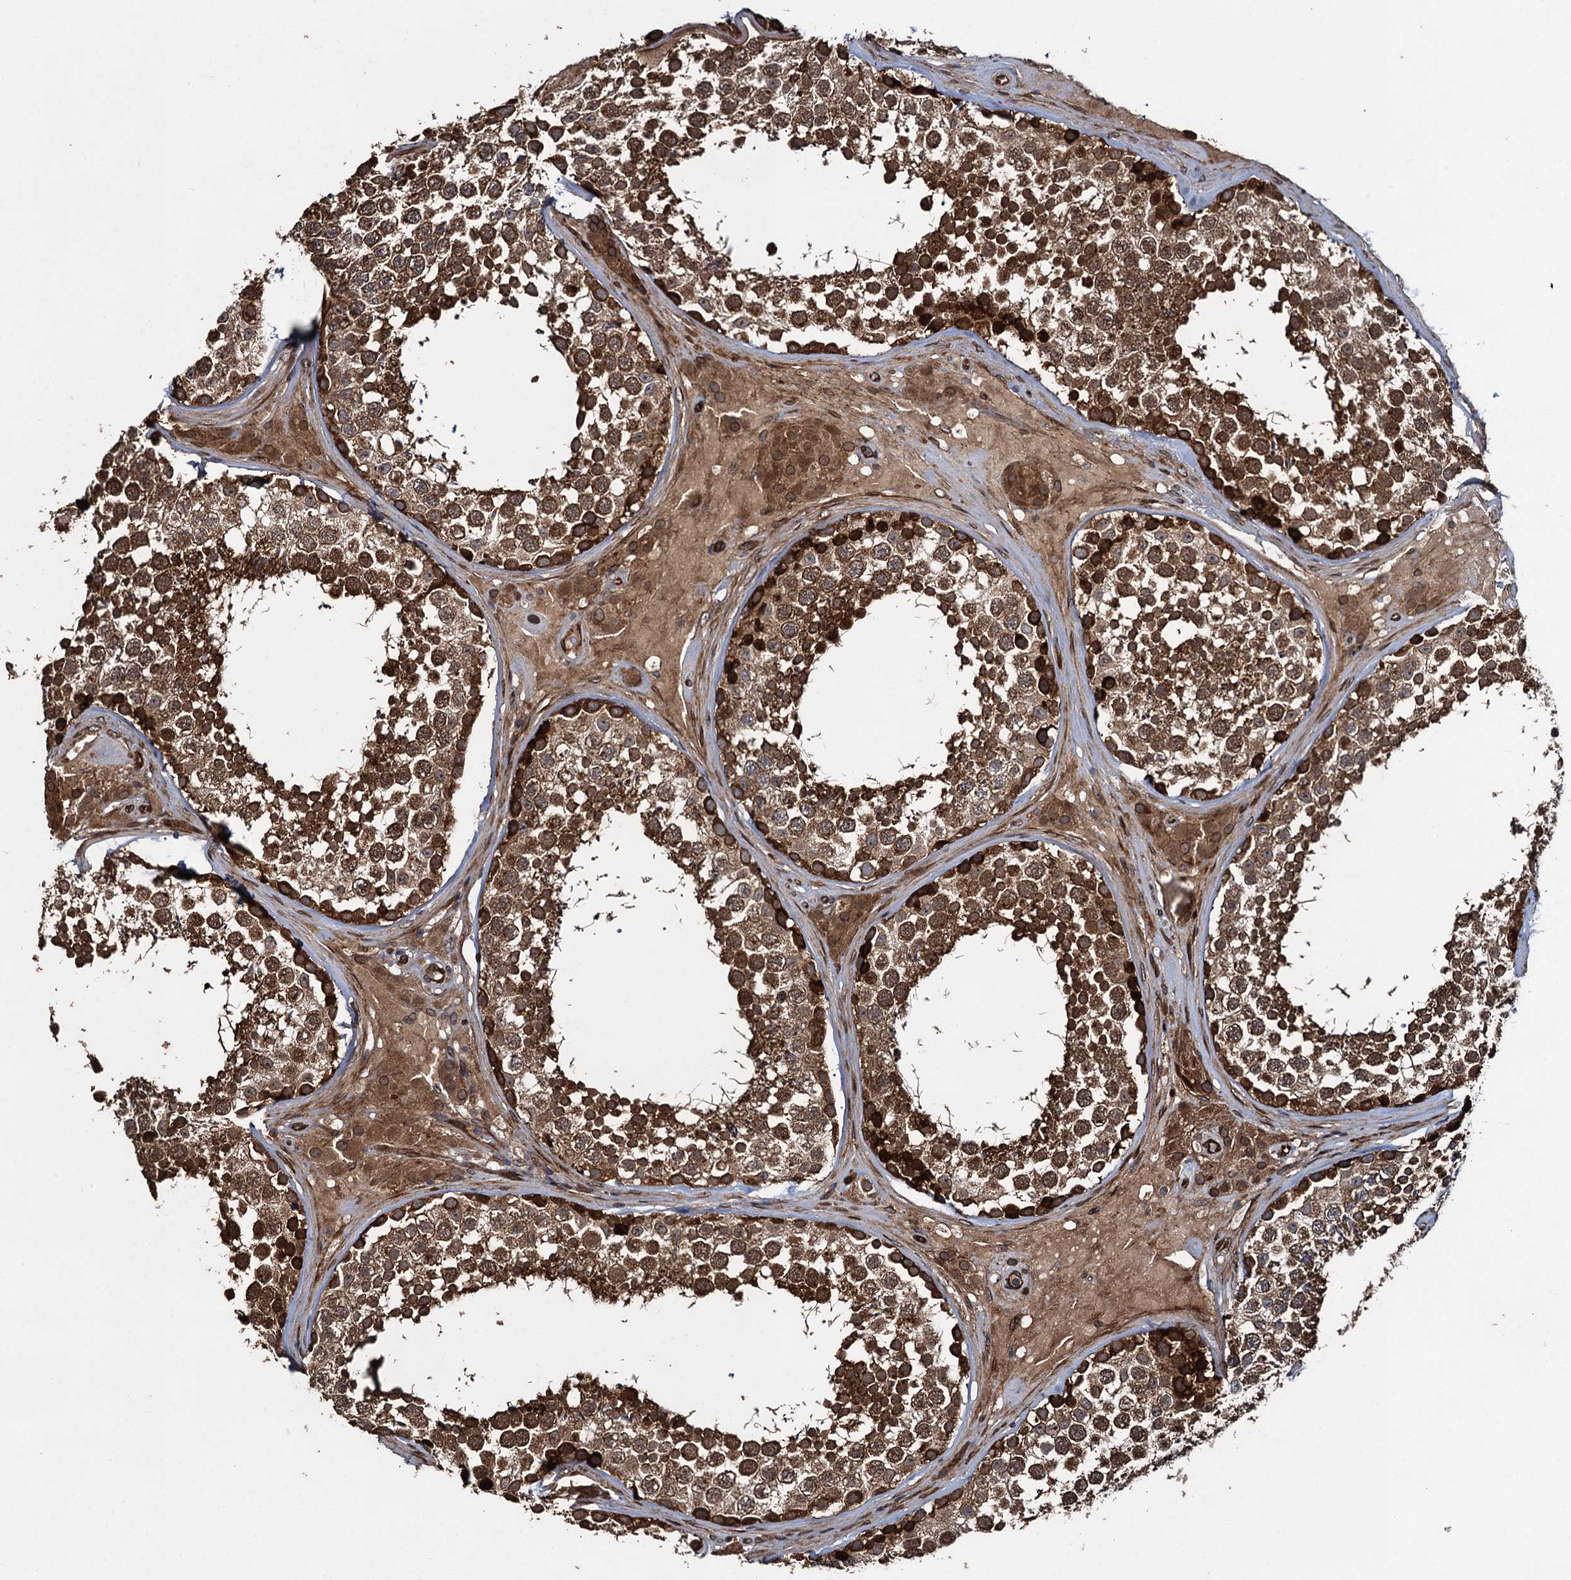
{"staining": {"intensity": "strong", "quantity": ">75%", "location": "cytoplasmic/membranous,nuclear"}, "tissue": "testis", "cell_type": "Cells in seminiferous ducts", "image_type": "normal", "snomed": [{"axis": "morphology", "description": "Normal tissue, NOS"}, {"axis": "topography", "description": "Testis"}], "caption": "Immunohistochemical staining of unremarkable testis displays high levels of strong cytoplasmic/membranous,nuclear expression in approximately >75% of cells in seminiferous ducts. (IHC, brightfield microscopy, high magnification).", "gene": "RHOBTB1", "patient": {"sex": "male", "age": 46}}